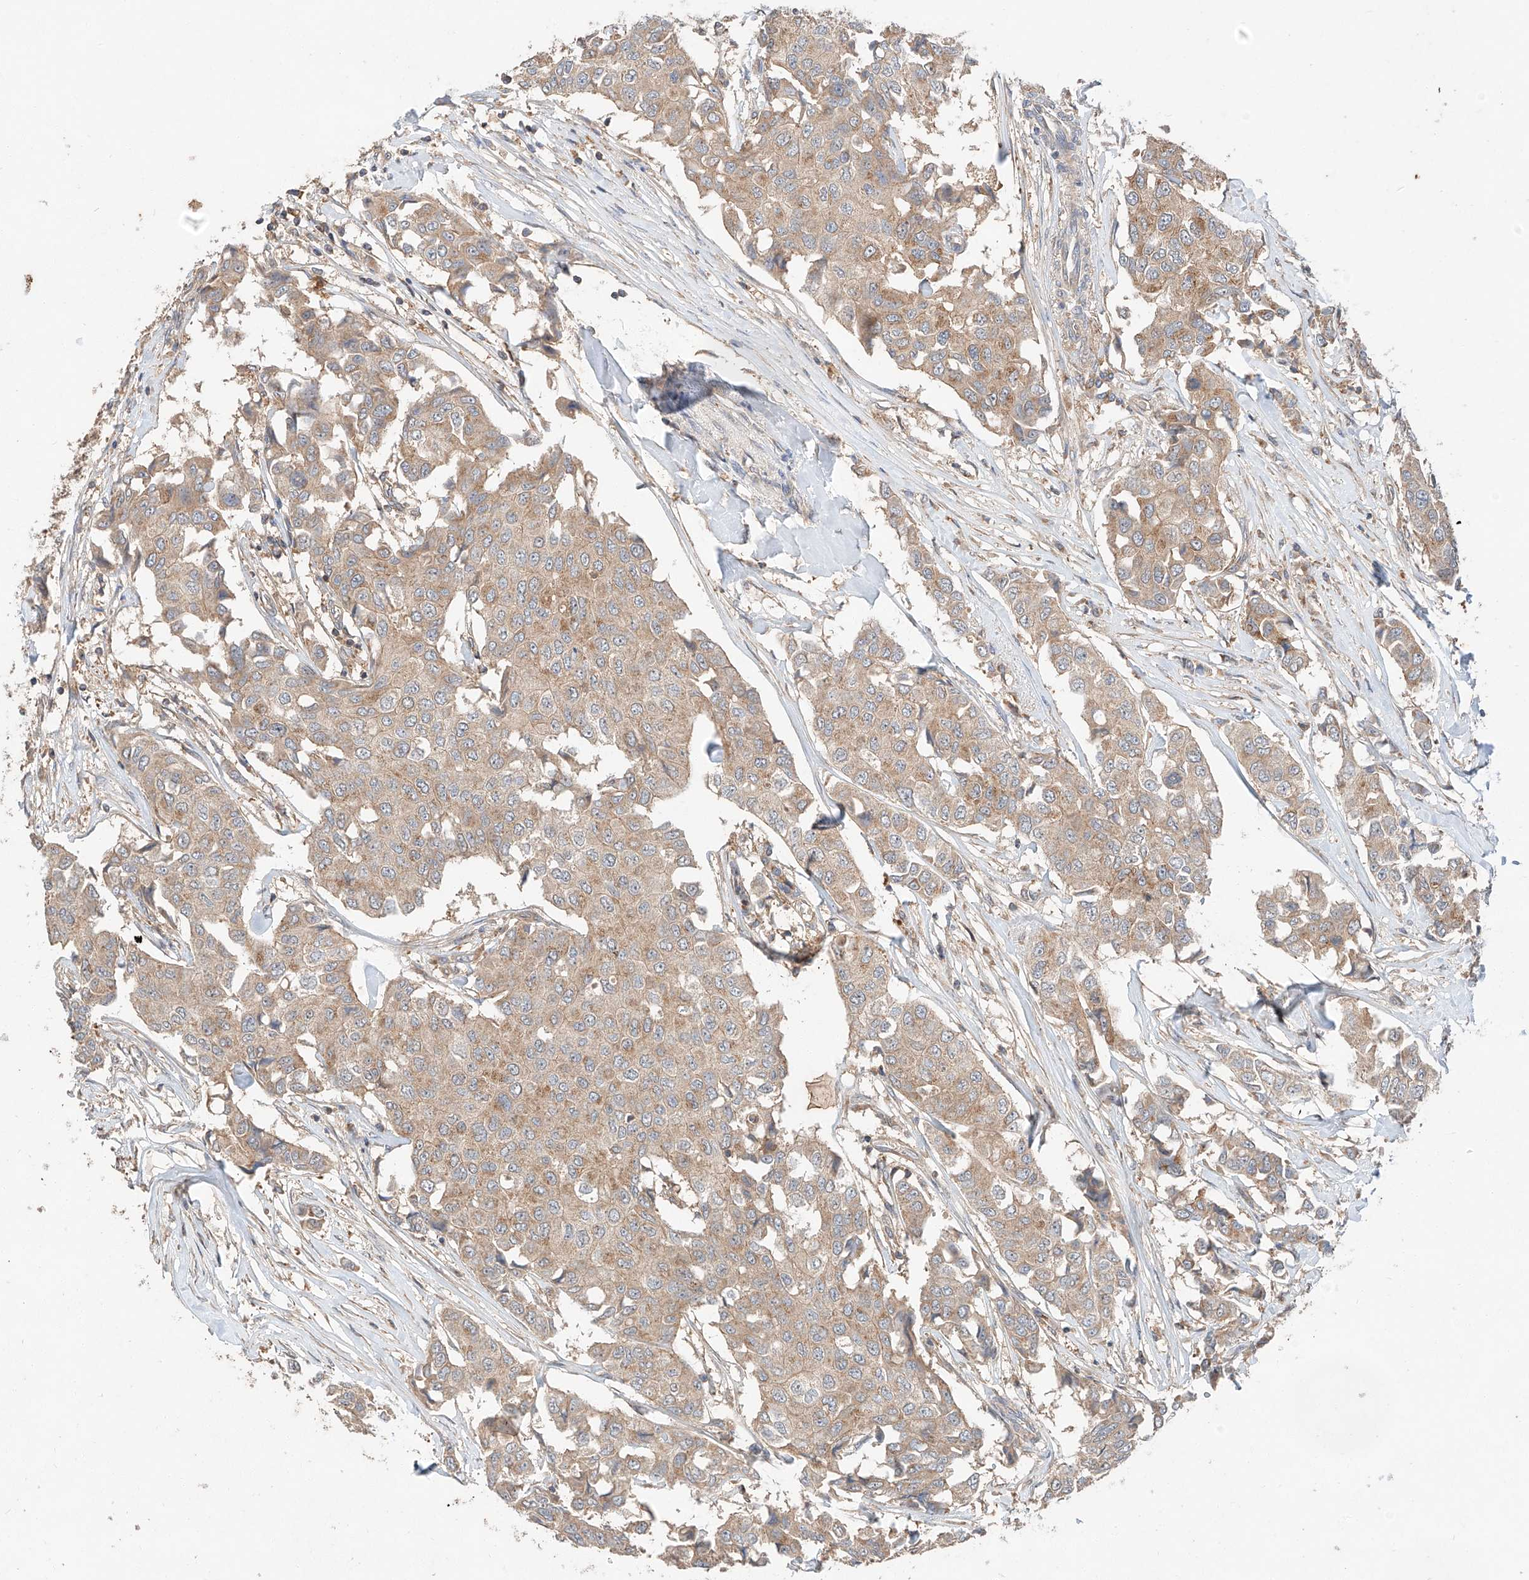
{"staining": {"intensity": "weak", "quantity": ">75%", "location": "cytoplasmic/membranous"}, "tissue": "breast cancer", "cell_type": "Tumor cells", "image_type": "cancer", "snomed": [{"axis": "morphology", "description": "Duct carcinoma"}, {"axis": "topography", "description": "Breast"}], "caption": "A high-resolution micrograph shows IHC staining of invasive ductal carcinoma (breast), which reveals weak cytoplasmic/membranous positivity in about >75% of tumor cells.", "gene": "XPNPEP1", "patient": {"sex": "female", "age": 80}}